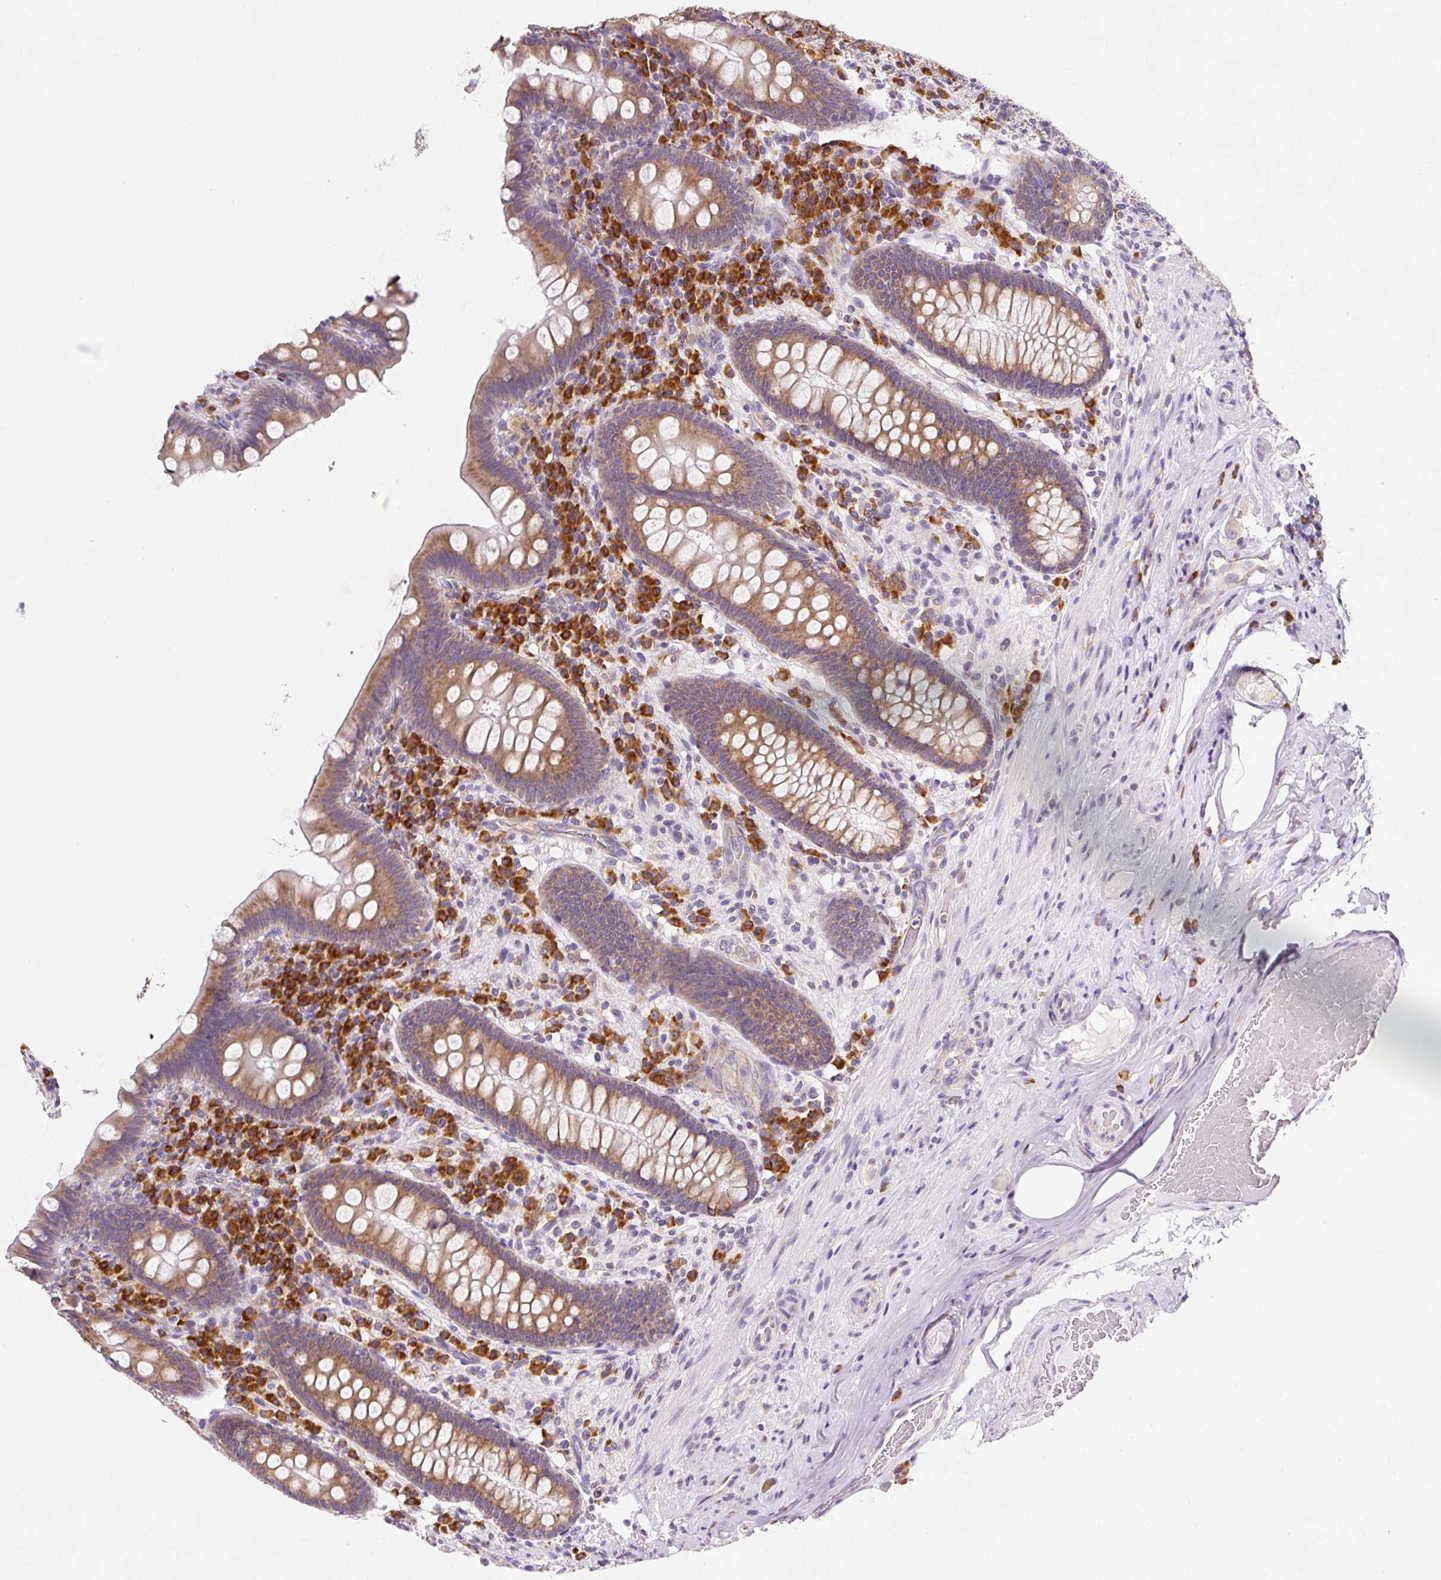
{"staining": {"intensity": "moderate", "quantity": ">75%", "location": "cytoplasmic/membranous"}, "tissue": "appendix", "cell_type": "Glandular cells", "image_type": "normal", "snomed": [{"axis": "morphology", "description": "Normal tissue, NOS"}, {"axis": "topography", "description": "Appendix"}], "caption": "Protein expression analysis of normal appendix displays moderate cytoplasmic/membranous positivity in about >75% of glandular cells. The protein of interest is shown in brown color, while the nuclei are stained blue.", "gene": "DDOST", "patient": {"sex": "male", "age": 71}}